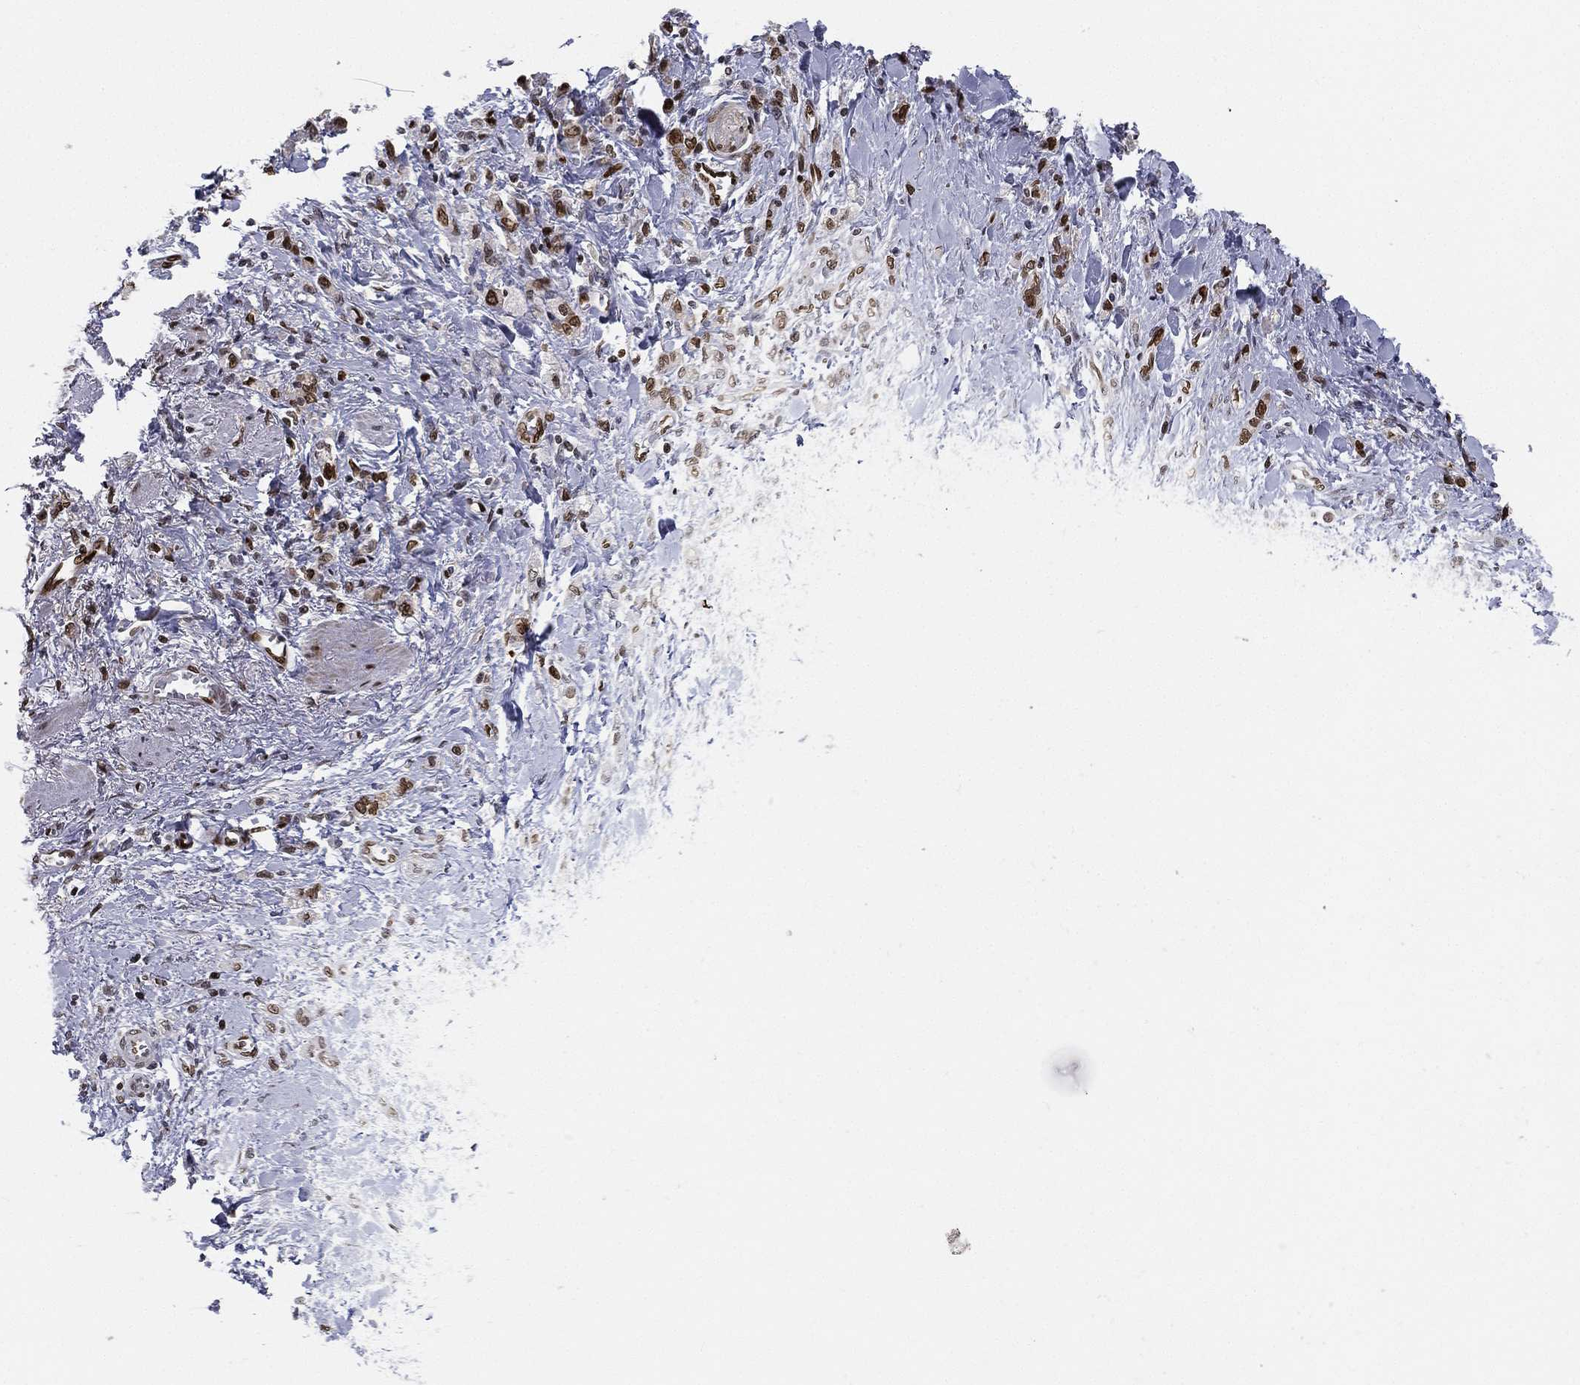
{"staining": {"intensity": "moderate", "quantity": ">75%", "location": "nuclear"}, "tissue": "stomach cancer", "cell_type": "Tumor cells", "image_type": "cancer", "snomed": [{"axis": "morphology", "description": "Adenocarcinoma, NOS"}, {"axis": "topography", "description": "Stomach"}], "caption": "A medium amount of moderate nuclear expression is present in approximately >75% of tumor cells in stomach adenocarcinoma tissue. (Brightfield microscopy of DAB IHC at high magnification).", "gene": "LMNB1", "patient": {"sex": "male", "age": 77}}